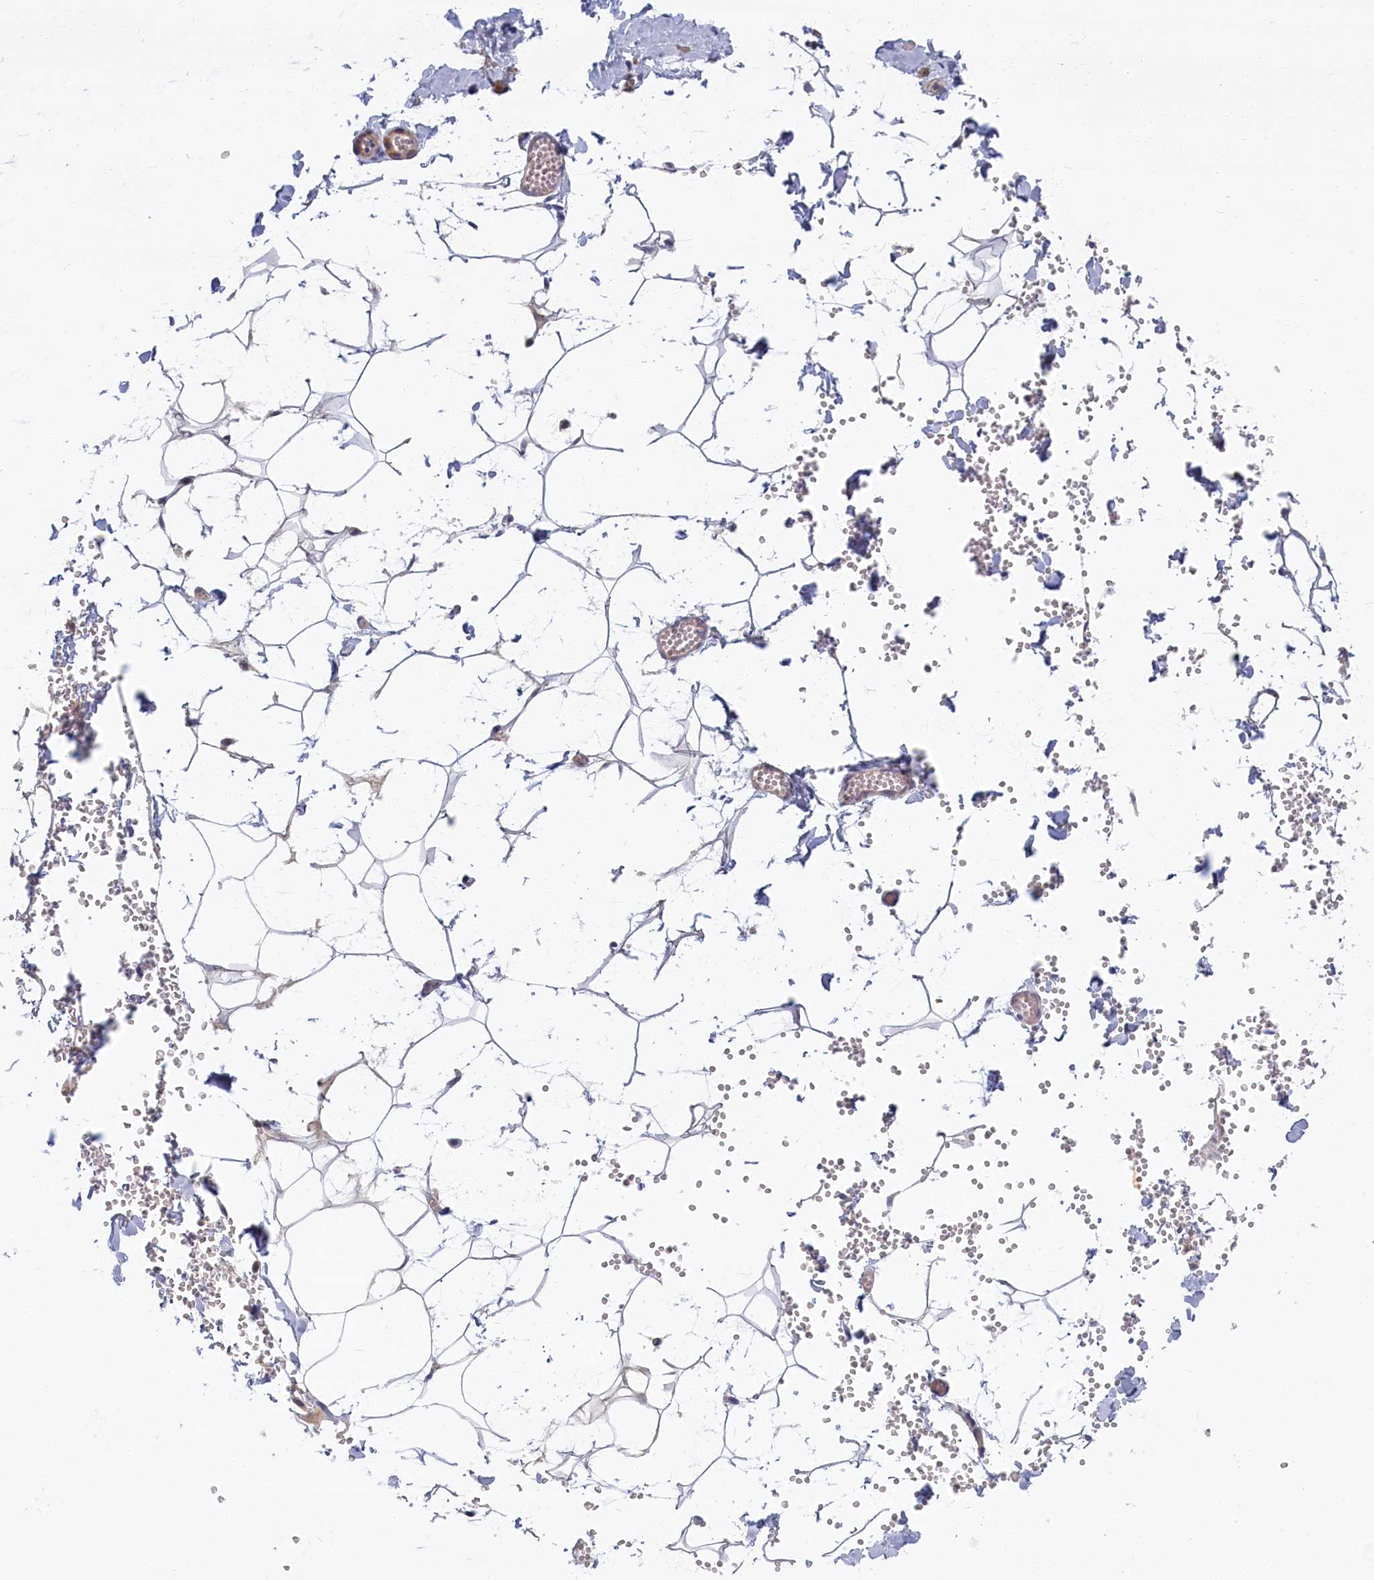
{"staining": {"intensity": "negative", "quantity": "none", "location": "none"}, "tissue": "adipose tissue", "cell_type": "Adipocytes", "image_type": "normal", "snomed": [{"axis": "morphology", "description": "Normal tissue, NOS"}, {"axis": "topography", "description": "Gallbladder"}, {"axis": "topography", "description": "Peripheral nerve tissue"}], "caption": "High magnification brightfield microscopy of benign adipose tissue stained with DAB (3,3'-diaminobenzidine) (brown) and counterstained with hematoxylin (blue): adipocytes show no significant expression.", "gene": "TRPM4", "patient": {"sex": "male", "age": 38}}